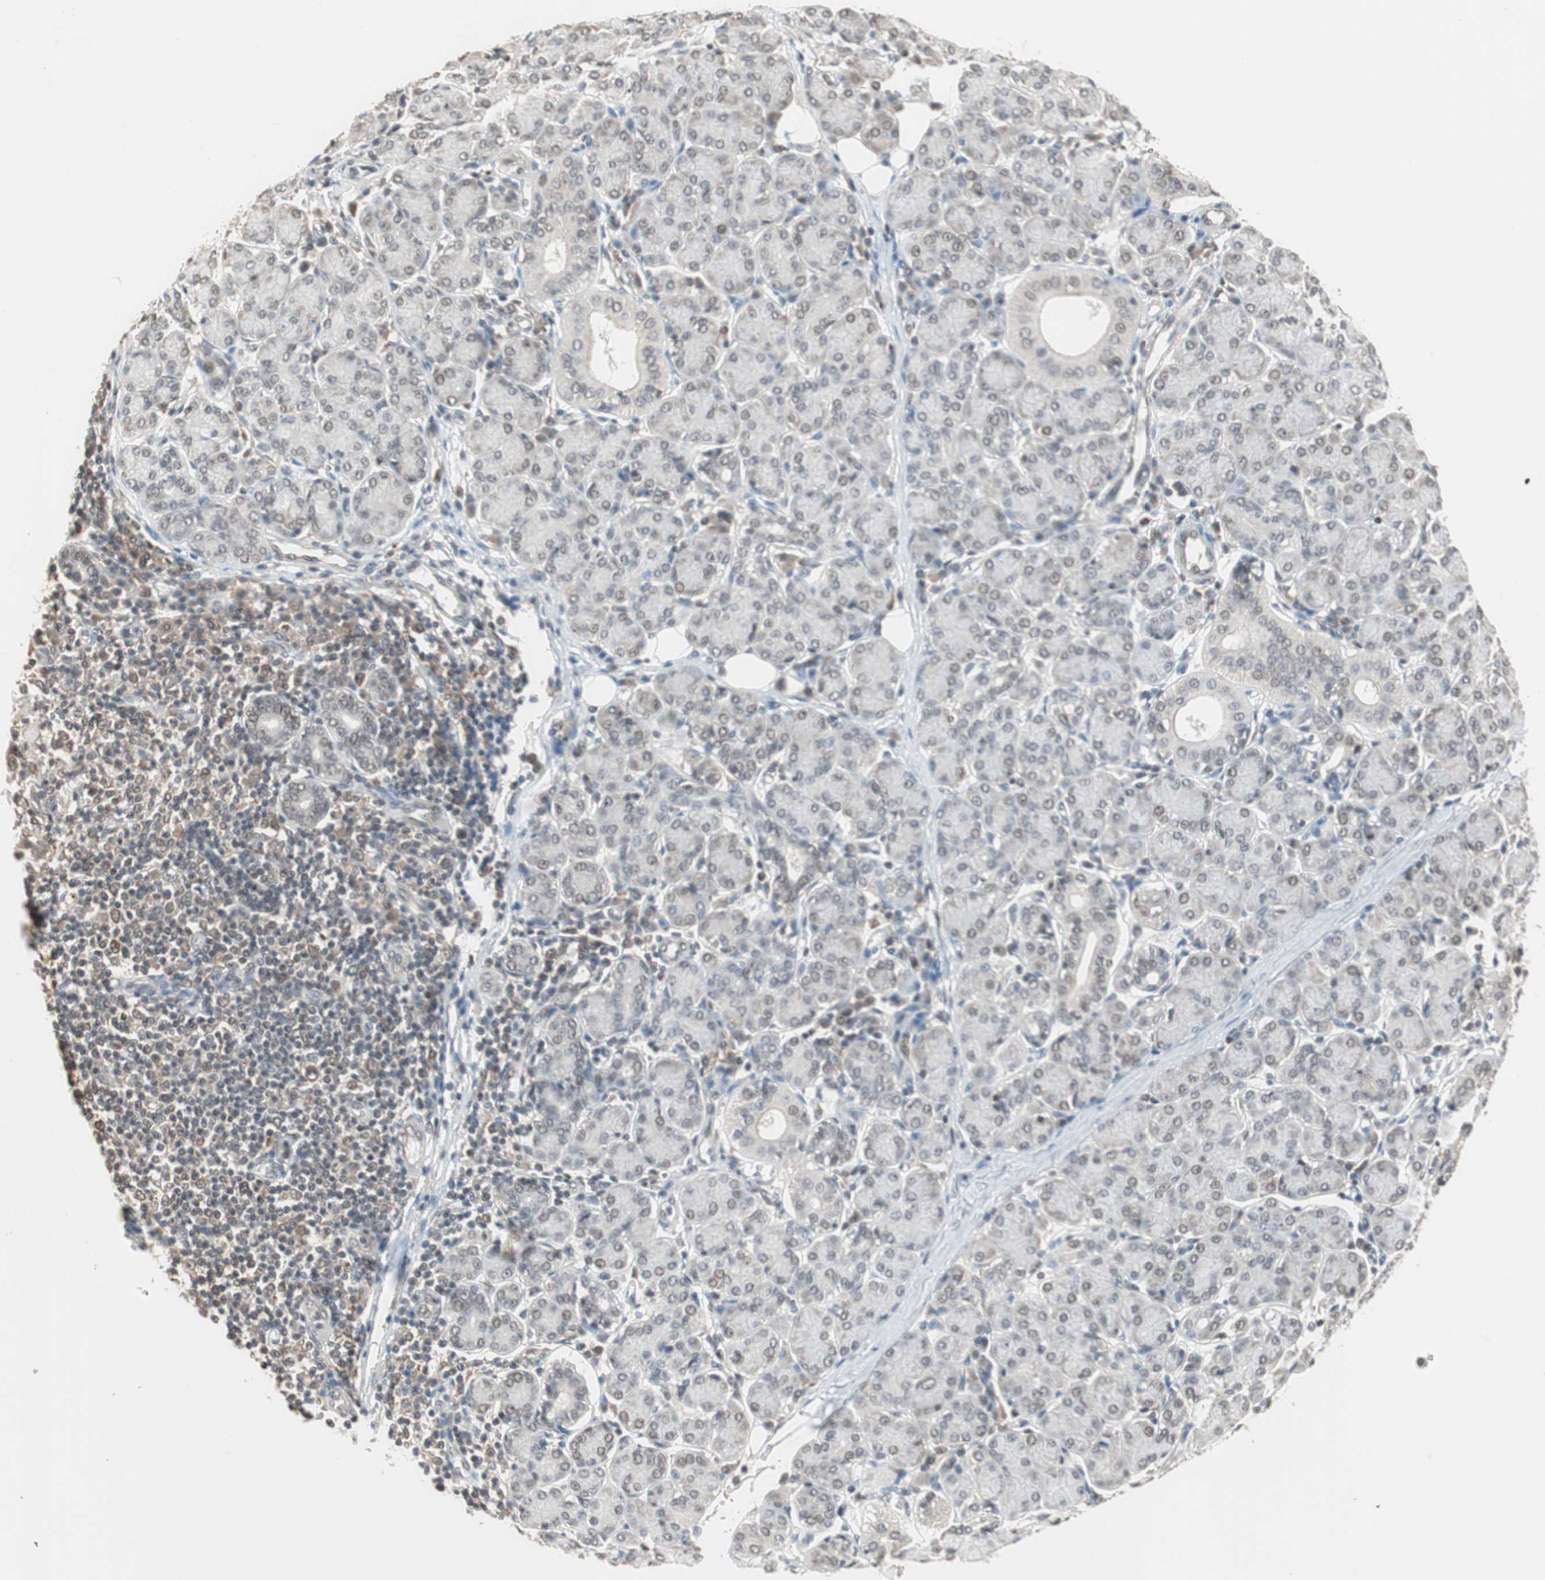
{"staining": {"intensity": "moderate", "quantity": "25%-75%", "location": "cytoplasmic/membranous,nuclear"}, "tissue": "salivary gland", "cell_type": "Glandular cells", "image_type": "normal", "snomed": [{"axis": "morphology", "description": "Normal tissue, NOS"}, {"axis": "morphology", "description": "Inflammation, NOS"}, {"axis": "topography", "description": "Lymph node"}, {"axis": "topography", "description": "Salivary gland"}], "caption": "Protein analysis of benign salivary gland shows moderate cytoplasmic/membranous,nuclear staining in approximately 25%-75% of glandular cells.", "gene": "GART", "patient": {"sex": "male", "age": 3}}